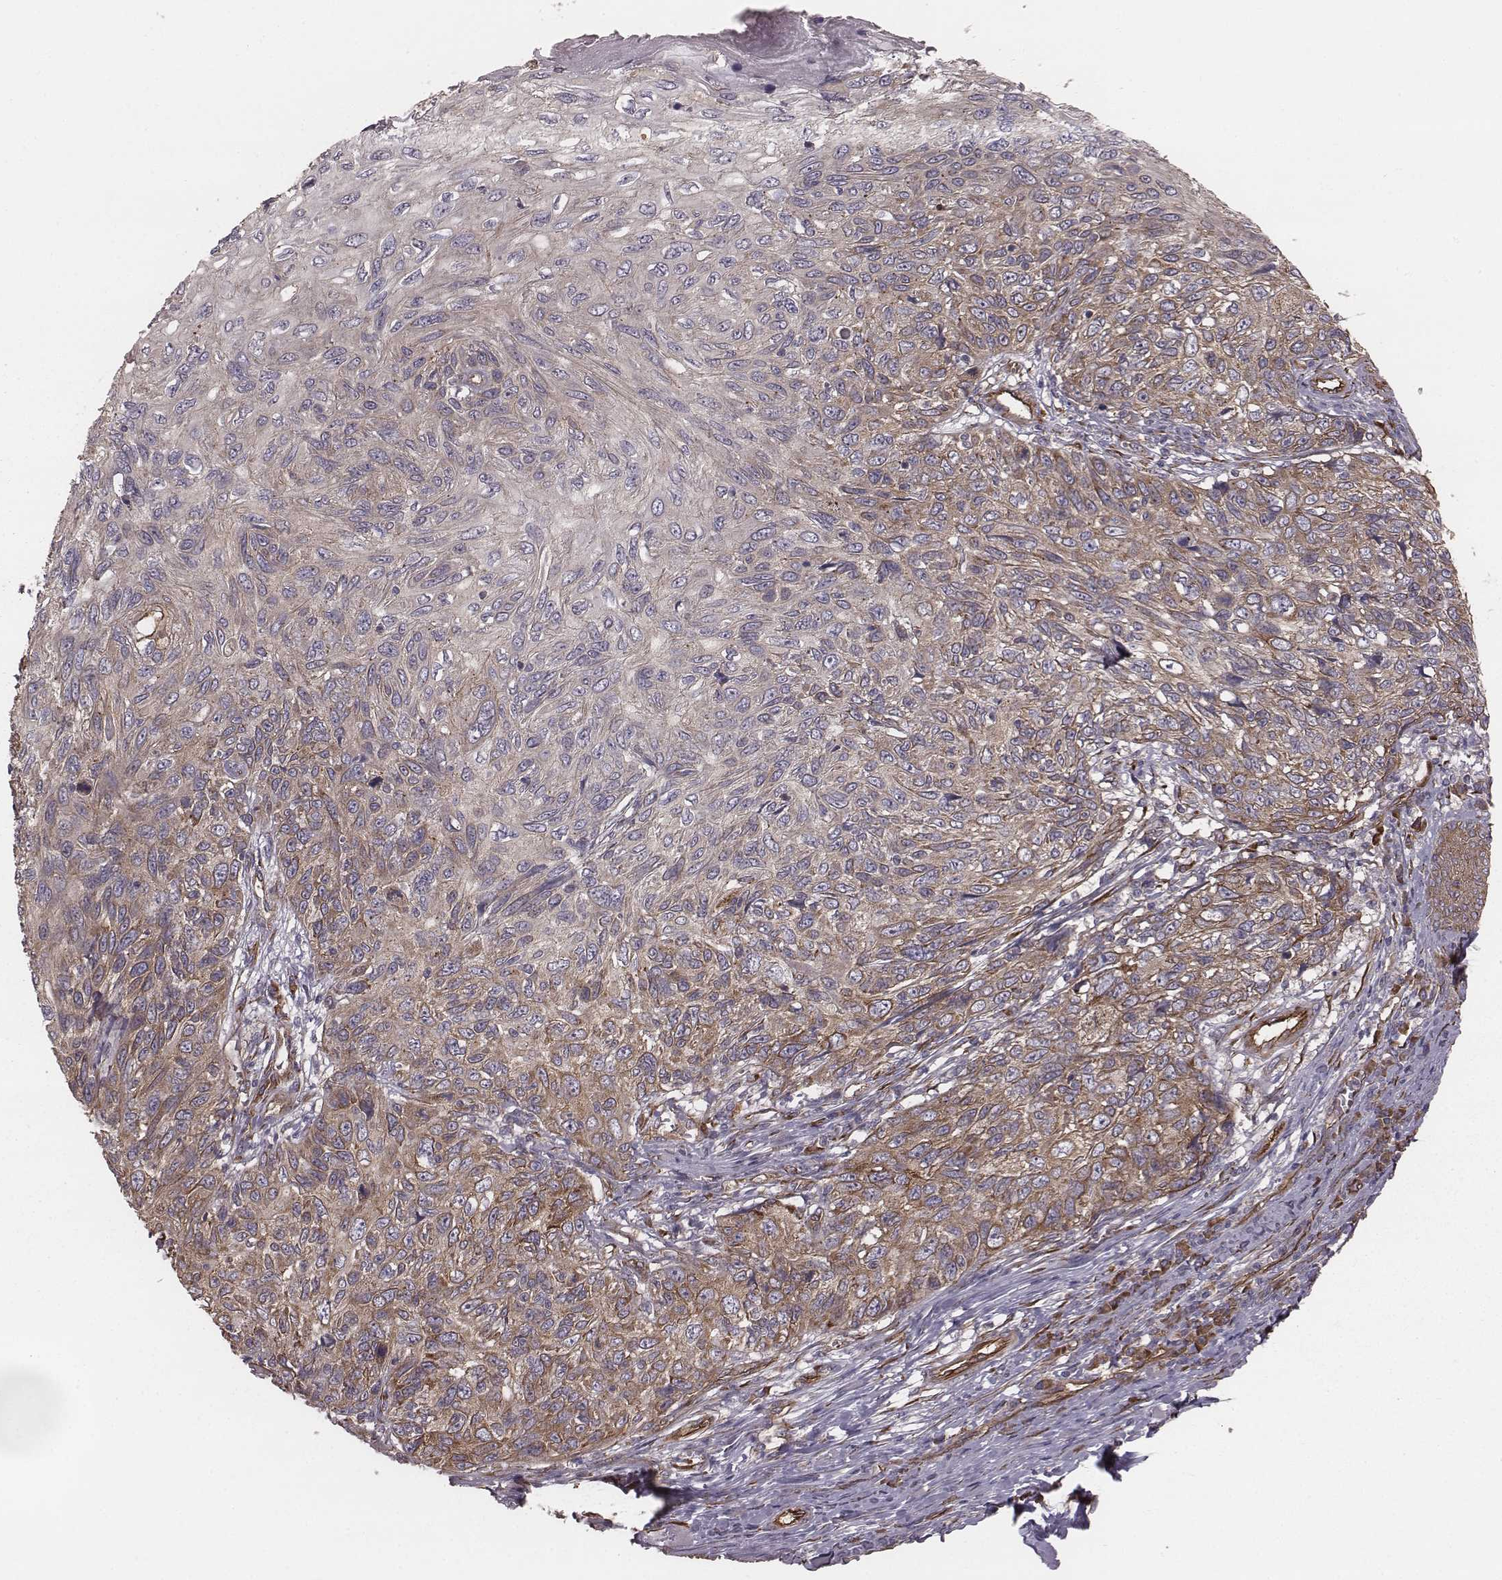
{"staining": {"intensity": "moderate", "quantity": ">75%", "location": "cytoplasmic/membranous"}, "tissue": "skin cancer", "cell_type": "Tumor cells", "image_type": "cancer", "snomed": [{"axis": "morphology", "description": "Squamous cell carcinoma, NOS"}, {"axis": "topography", "description": "Skin"}], "caption": "A histopathology image of squamous cell carcinoma (skin) stained for a protein displays moderate cytoplasmic/membranous brown staining in tumor cells. (DAB (3,3'-diaminobenzidine) IHC with brightfield microscopy, high magnification).", "gene": "PALMD", "patient": {"sex": "male", "age": 92}}